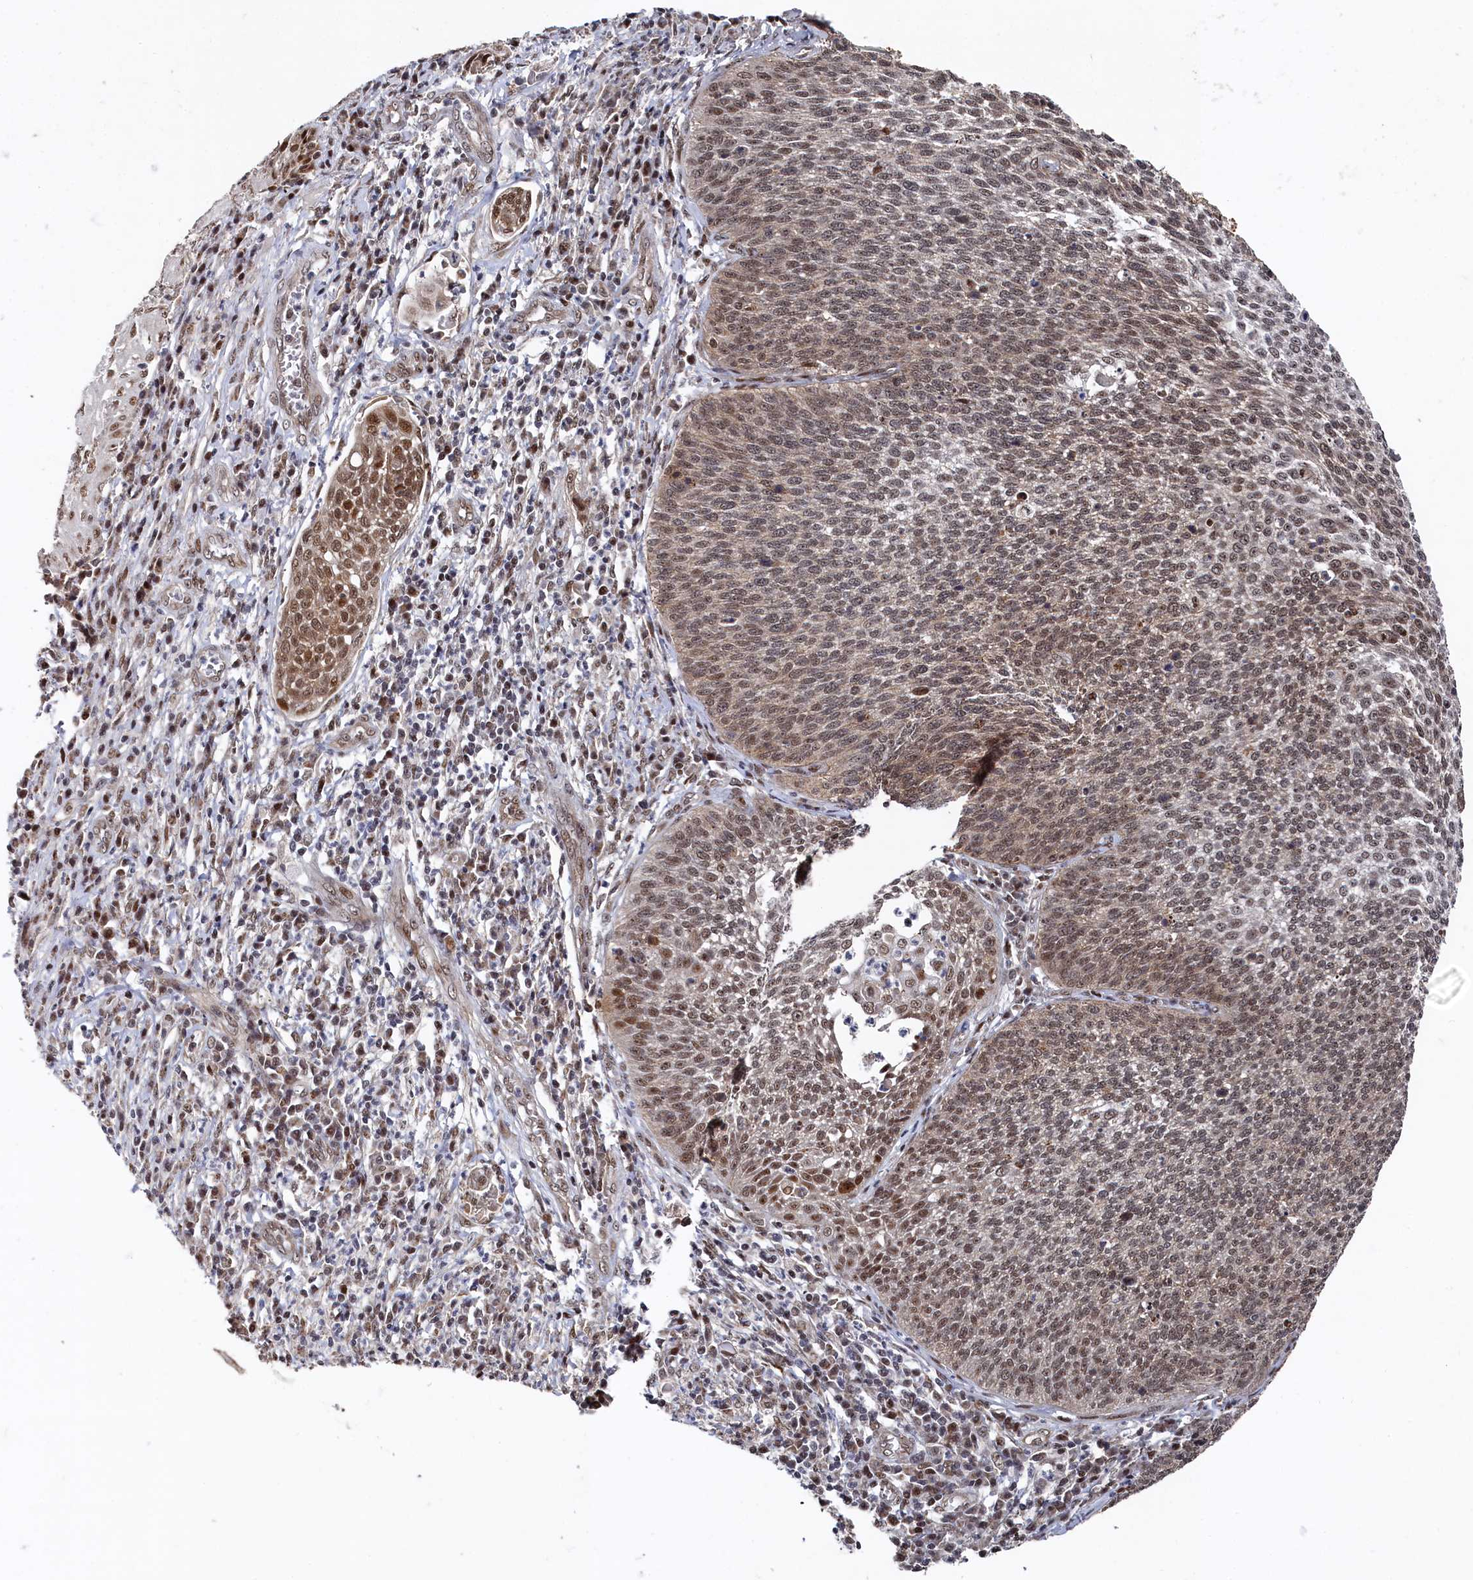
{"staining": {"intensity": "moderate", "quantity": "25%-75%", "location": "nuclear"}, "tissue": "cervical cancer", "cell_type": "Tumor cells", "image_type": "cancer", "snomed": [{"axis": "morphology", "description": "Squamous cell carcinoma, NOS"}, {"axis": "topography", "description": "Cervix"}], "caption": "Immunohistochemical staining of human cervical cancer displays moderate nuclear protein staining in about 25%-75% of tumor cells.", "gene": "BUB3", "patient": {"sex": "female", "age": 34}}